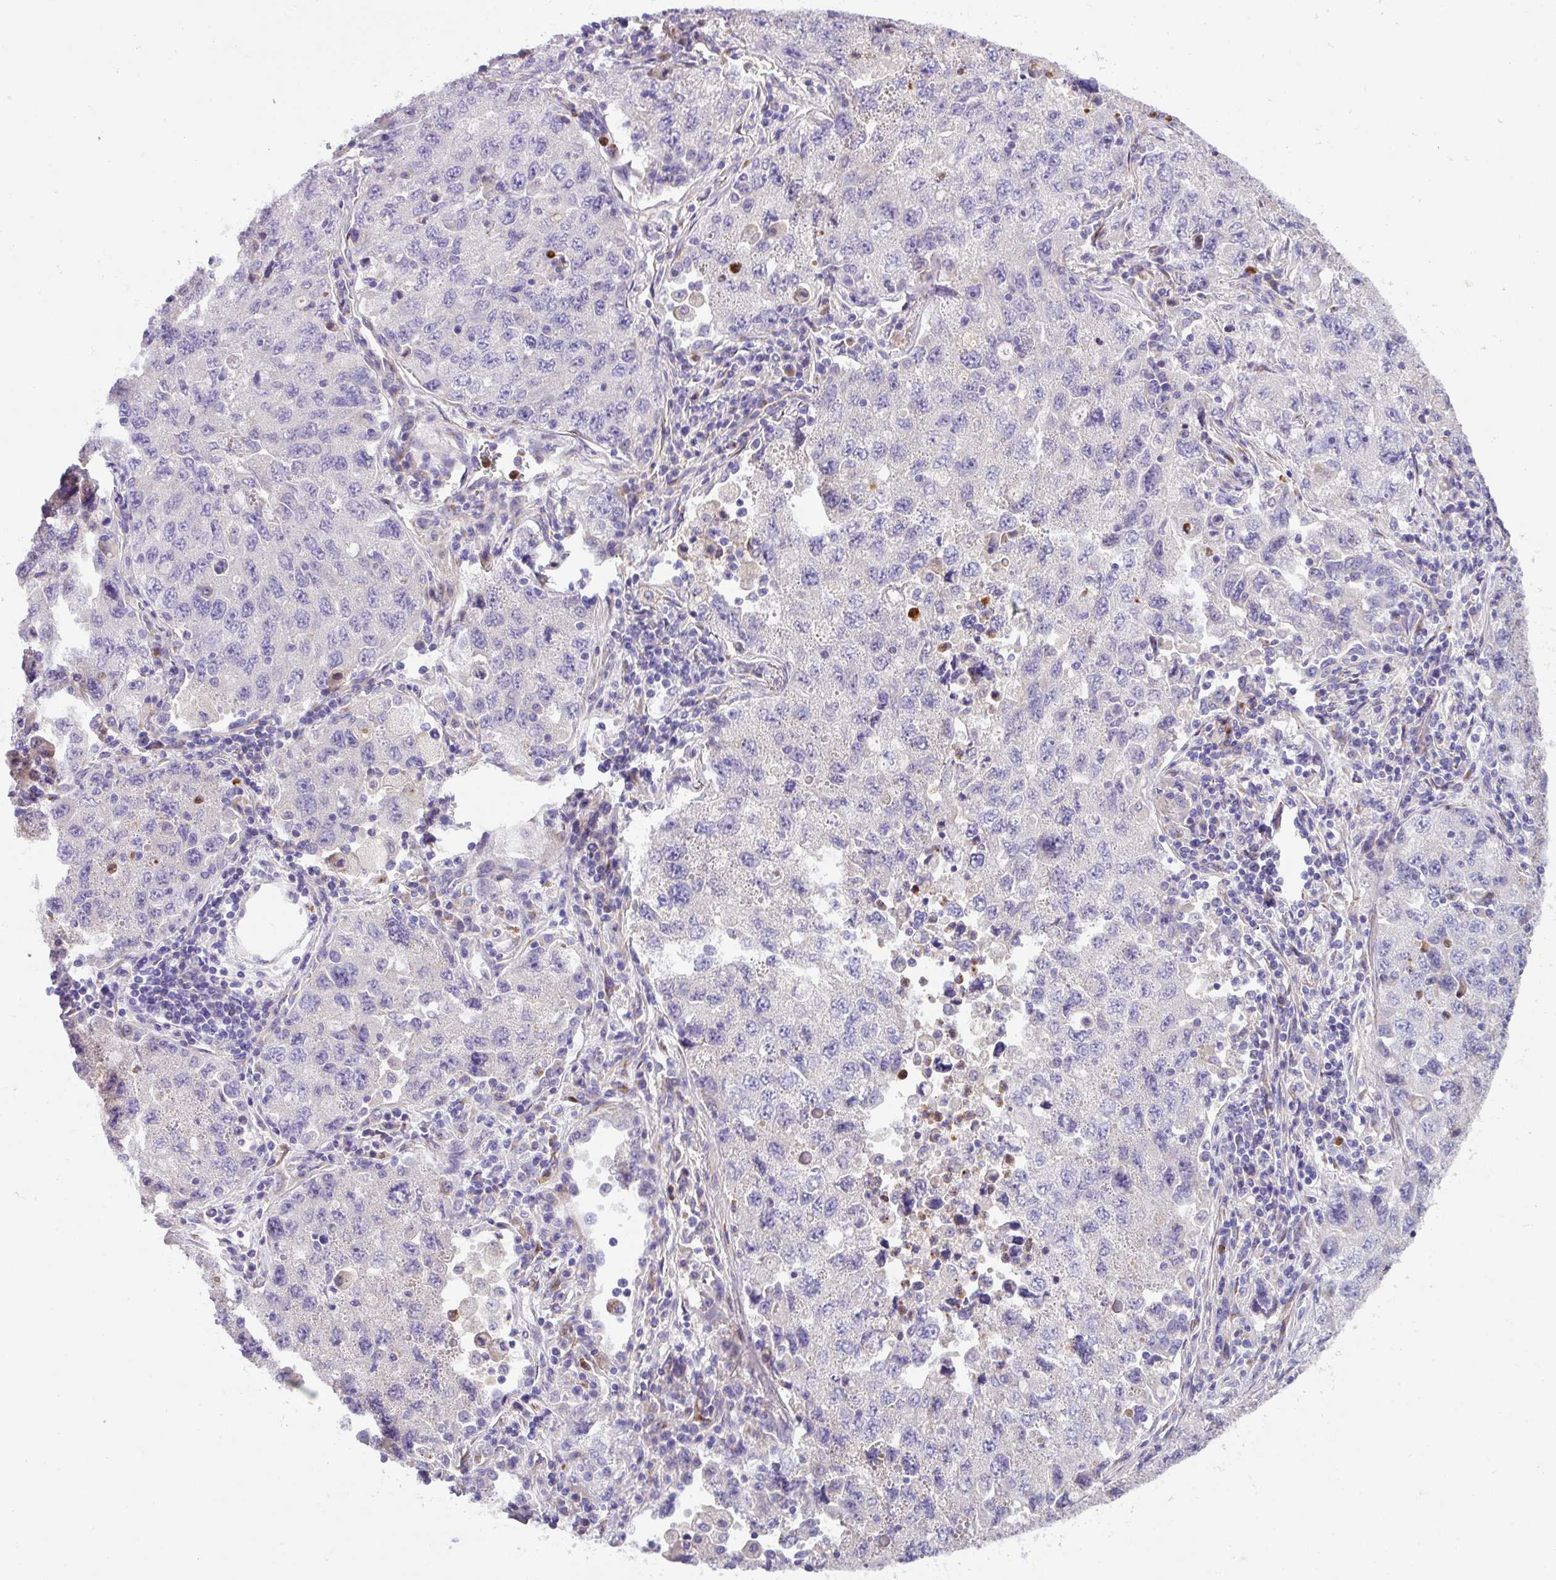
{"staining": {"intensity": "negative", "quantity": "none", "location": "none"}, "tissue": "lung cancer", "cell_type": "Tumor cells", "image_type": "cancer", "snomed": [{"axis": "morphology", "description": "Adenocarcinoma, NOS"}, {"axis": "topography", "description": "Lung"}], "caption": "IHC histopathology image of neoplastic tissue: human lung adenocarcinoma stained with DAB (3,3'-diaminobenzidine) exhibits no significant protein positivity in tumor cells. (DAB (3,3'-diaminobenzidine) immunohistochemistry with hematoxylin counter stain).", "gene": "CRISP3", "patient": {"sex": "female", "age": 57}}